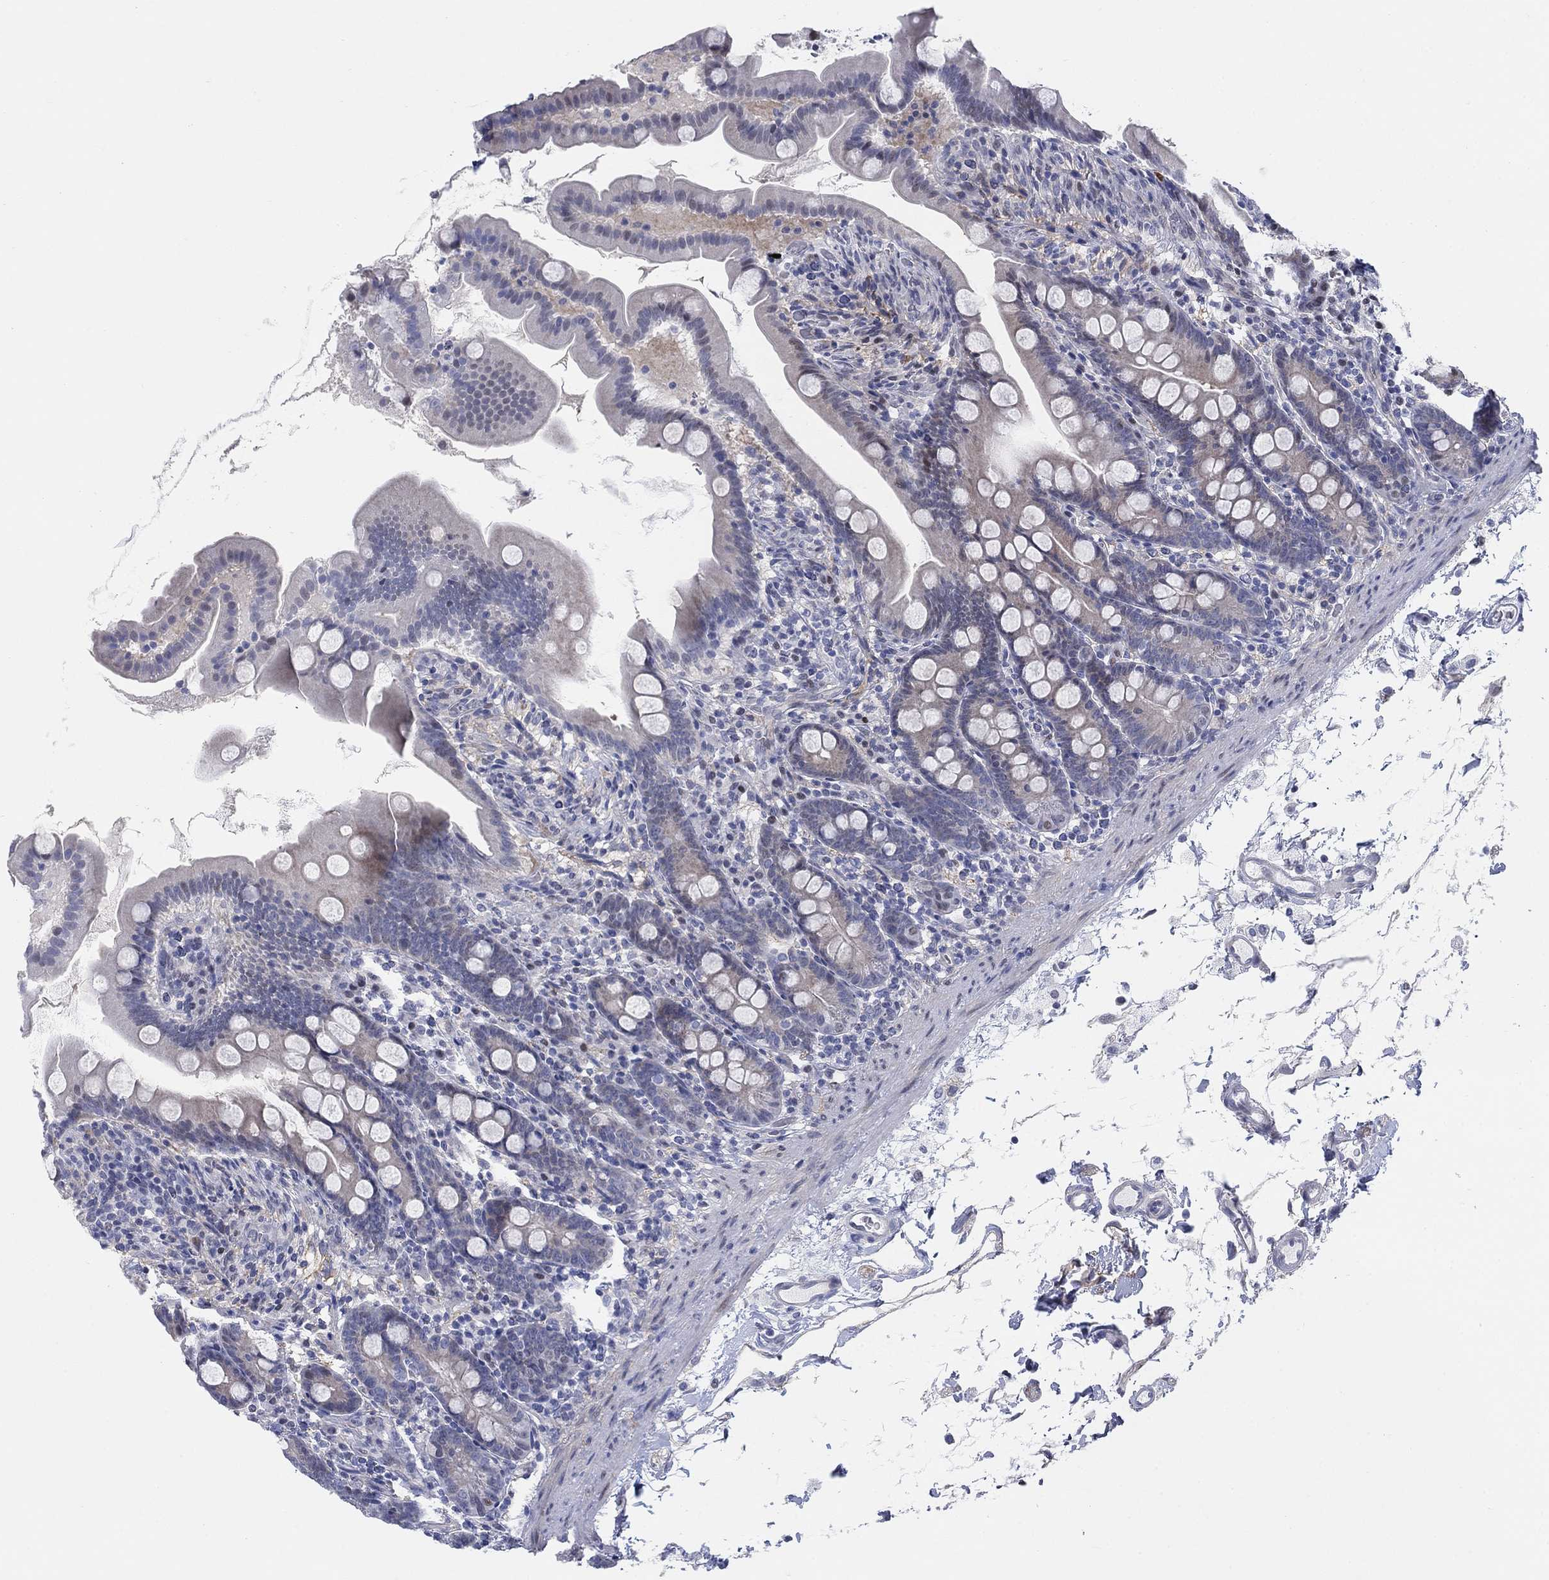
{"staining": {"intensity": "weak", "quantity": "<25%", "location": "cytoplasmic/membranous"}, "tissue": "small intestine", "cell_type": "Glandular cells", "image_type": "normal", "snomed": [{"axis": "morphology", "description": "Normal tissue, NOS"}, {"axis": "topography", "description": "Small intestine"}], "caption": "There is no significant positivity in glandular cells of small intestine. (Brightfield microscopy of DAB immunohistochemistry (IHC) at high magnification).", "gene": "MYO3A", "patient": {"sex": "female", "age": 44}}